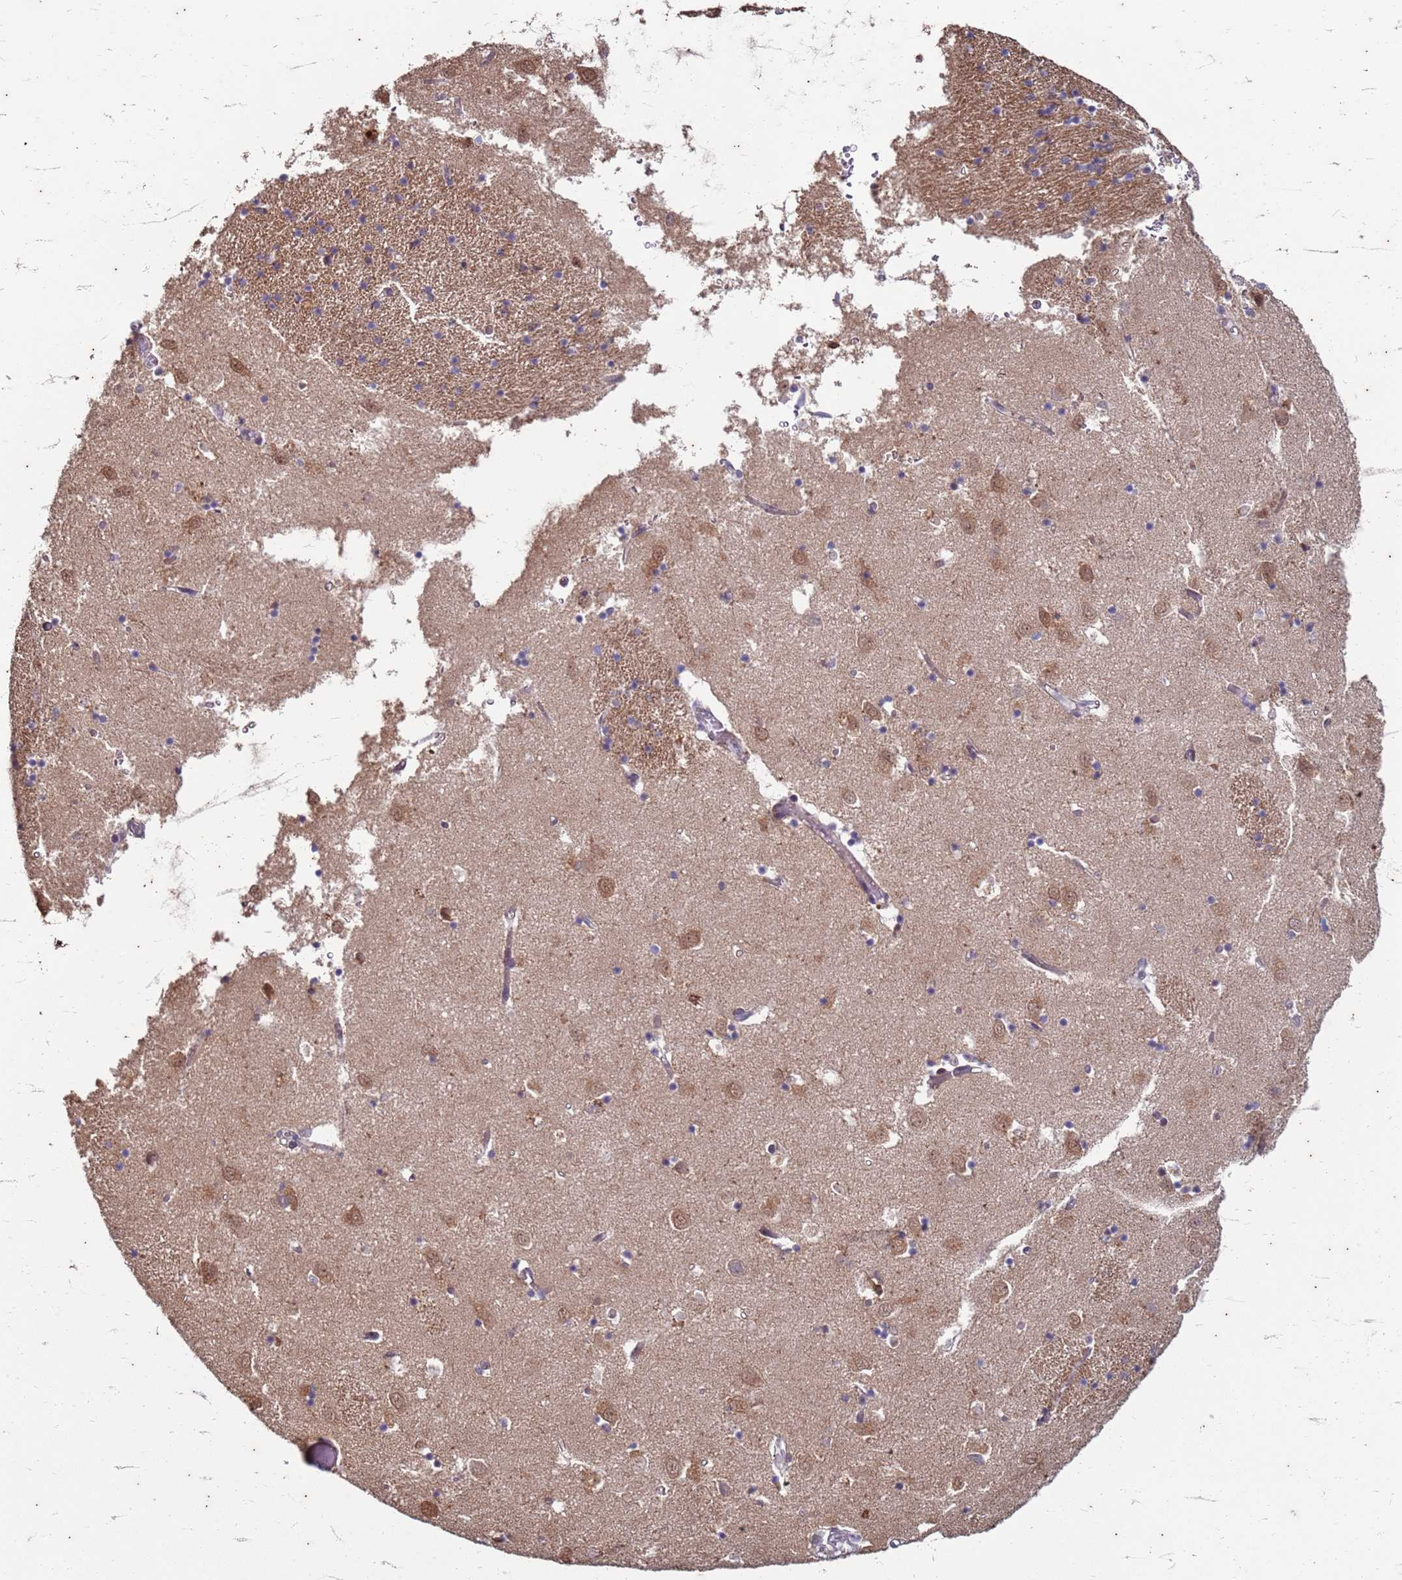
{"staining": {"intensity": "negative", "quantity": "none", "location": "none"}, "tissue": "caudate", "cell_type": "Glial cells", "image_type": "normal", "snomed": [{"axis": "morphology", "description": "Normal tissue, NOS"}, {"axis": "topography", "description": "Lateral ventricle wall"}], "caption": "High magnification brightfield microscopy of benign caudate stained with DAB (brown) and counterstained with hematoxylin (blue): glial cells show no significant staining. Nuclei are stained in blue.", "gene": "TRMT6", "patient": {"sex": "male", "age": 70}}